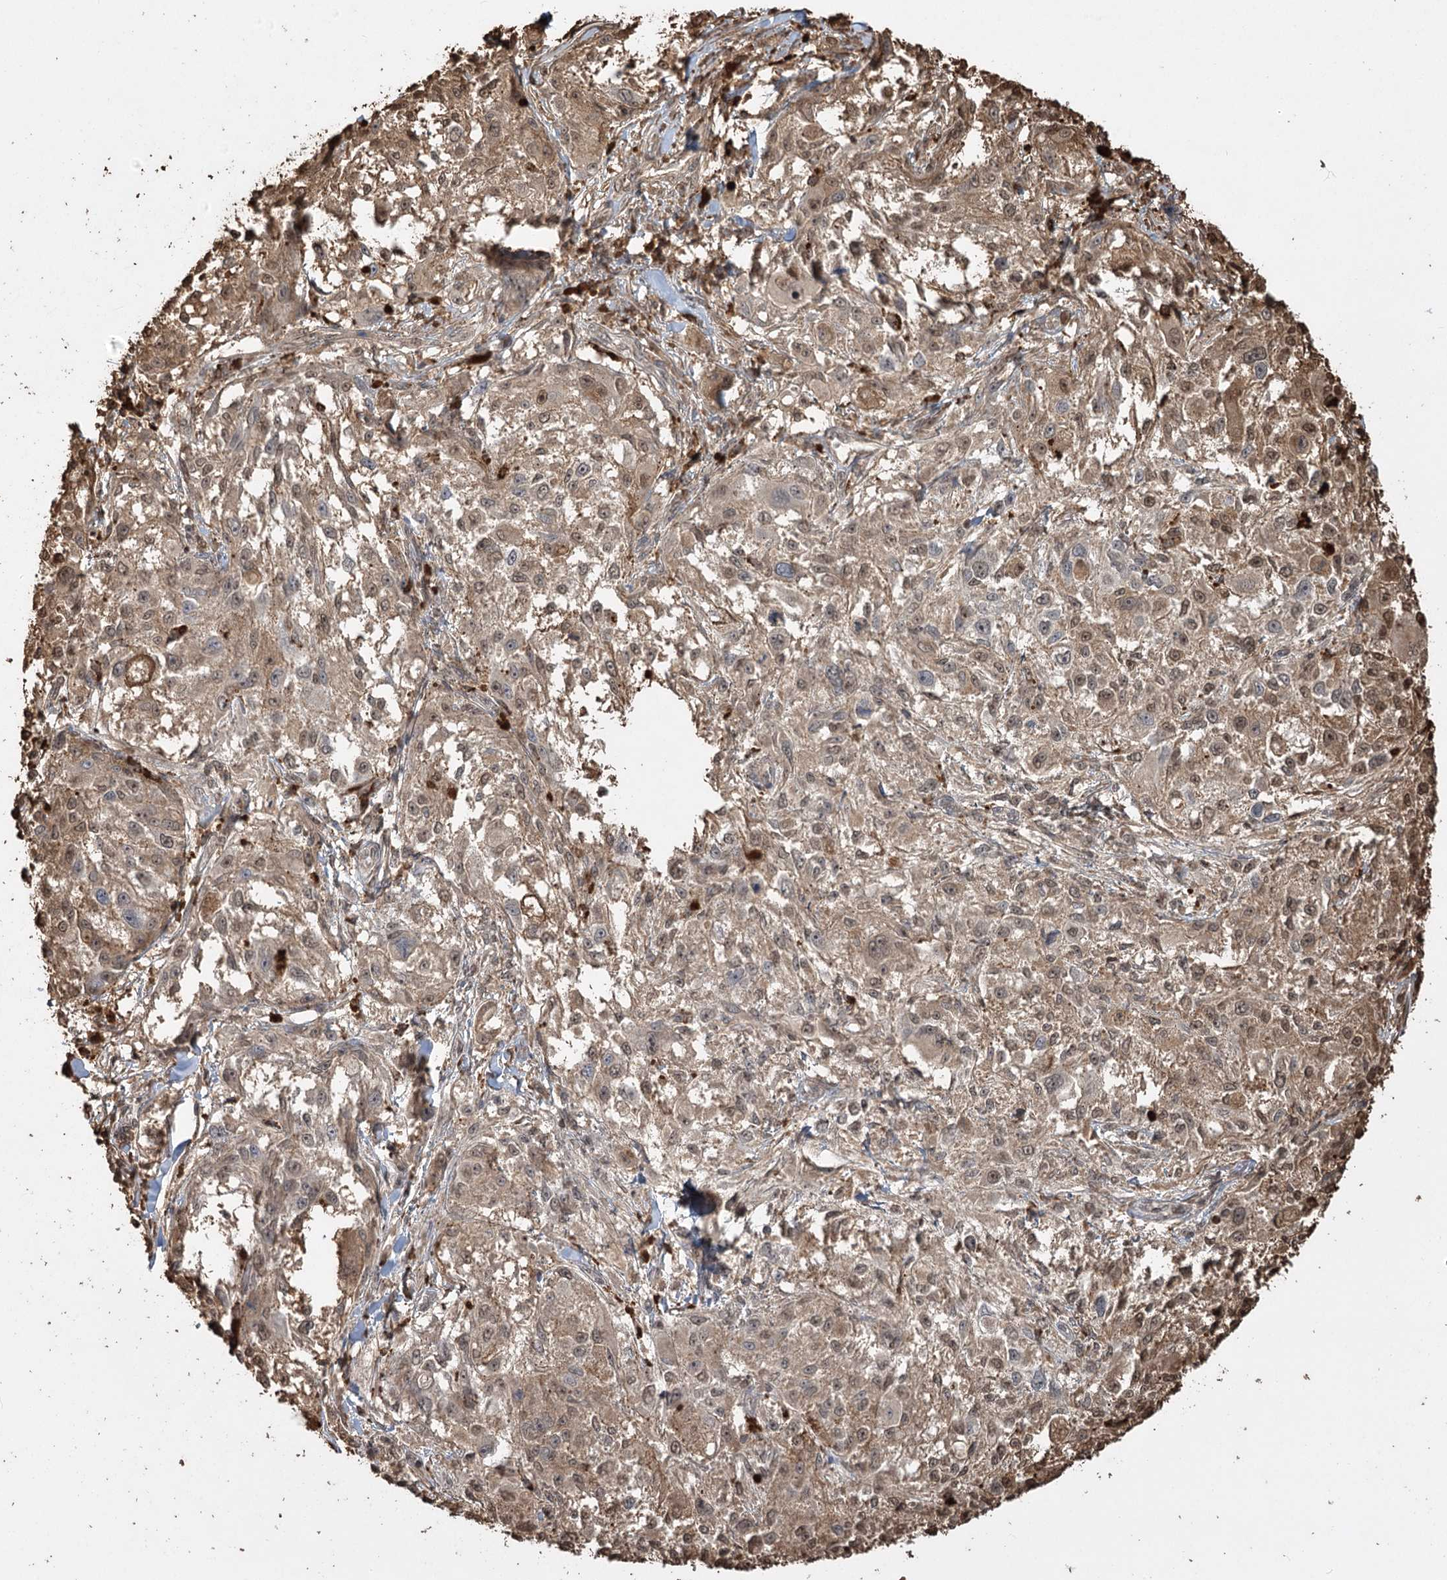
{"staining": {"intensity": "weak", "quantity": ">75%", "location": "cytoplasmic/membranous,nuclear"}, "tissue": "melanoma", "cell_type": "Tumor cells", "image_type": "cancer", "snomed": [{"axis": "morphology", "description": "Necrosis, NOS"}, {"axis": "morphology", "description": "Malignant melanoma, NOS"}, {"axis": "topography", "description": "Skin"}], "caption": "Approximately >75% of tumor cells in human melanoma demonstrate weak cytoplasmic/membranous and nuclear protein positivity as visualized by brown immunohistochemical staining.", "gene": "PLCH1", "patient": {"sex": "female", "age": 87}}